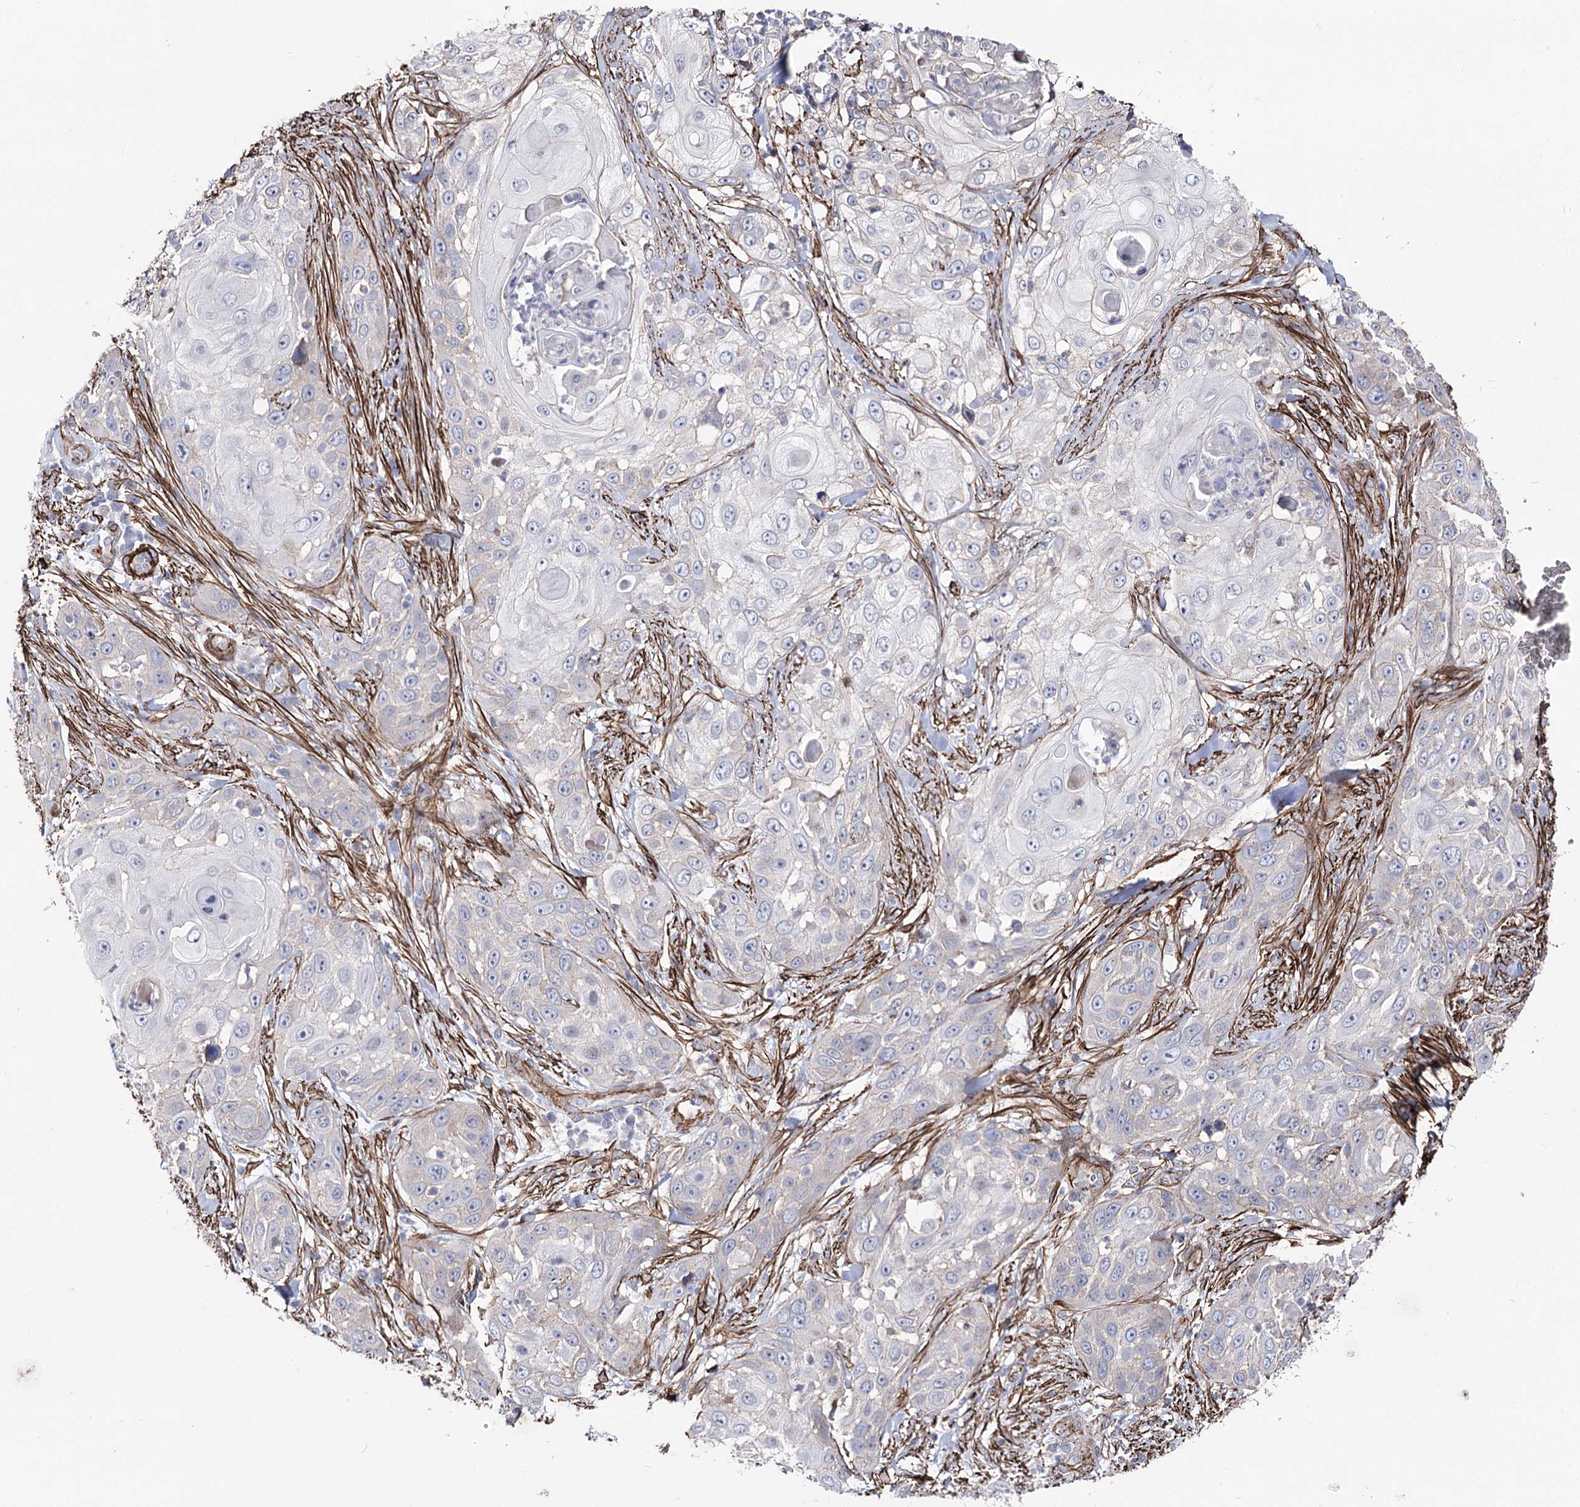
{"staining": {"intensity": "negative", "quantity": "none", "location": "none"}, "tissue": "skin cancer", "cell_type": "Tumor cells", "image_type": "cancer", "snomed": [{"axis": "morphology", "description": "Squamous cell carcinoma, NOS"}, {"axis": "topography", "description": "Skin"}], "caption": "Immunohistochemistry (IHC) micrograph of neoplastic tissue: human skin cancer (squamous cell carcinoma) stained with DAB reveals no significant protein expression in tumor cells. (Immunohistochemistry (IHC), brightfield microscopy, high magnification).", "gene": "ARHGAP20", "patient": {"sex": "female", "age": 44}}